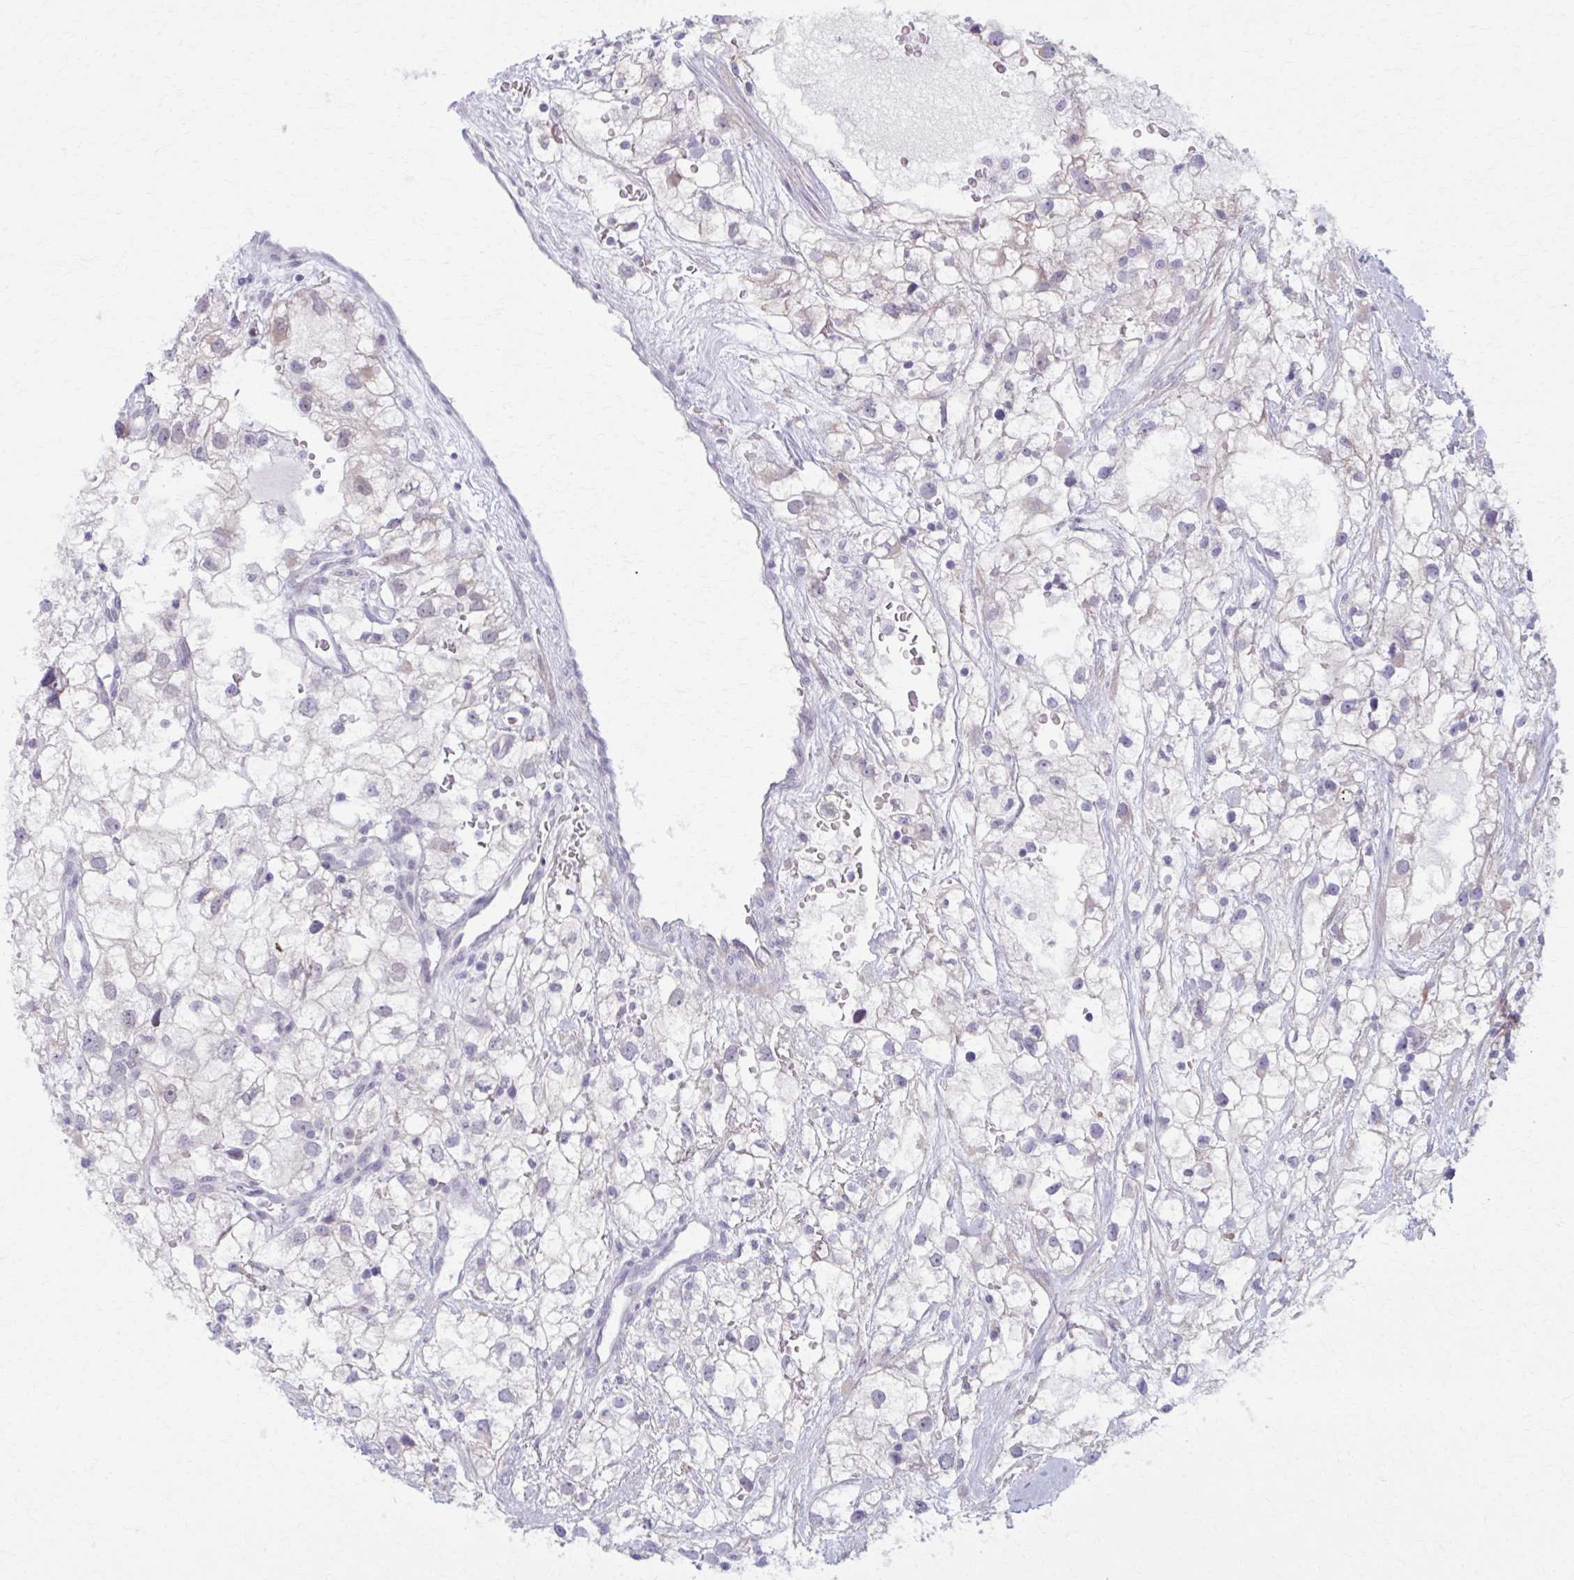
{"staining": {"intensity": "weak", "quantity": "<25%", "location": "cytoplasmic/membranous"}, "tissue": "renal cancer", "cell_type": "Tumor cells", "image_type": "cancer", "snomed": [{"axis": "morphology", "description": "Adenocarcinoma, NOS"}, {"axis": "topography", "description": "Kidney"}], "caption": "There is no significant staining in tumor cells of renal cancer.", "gene": "NUMBL", "patient": {"sex": "male", "age": 59}}